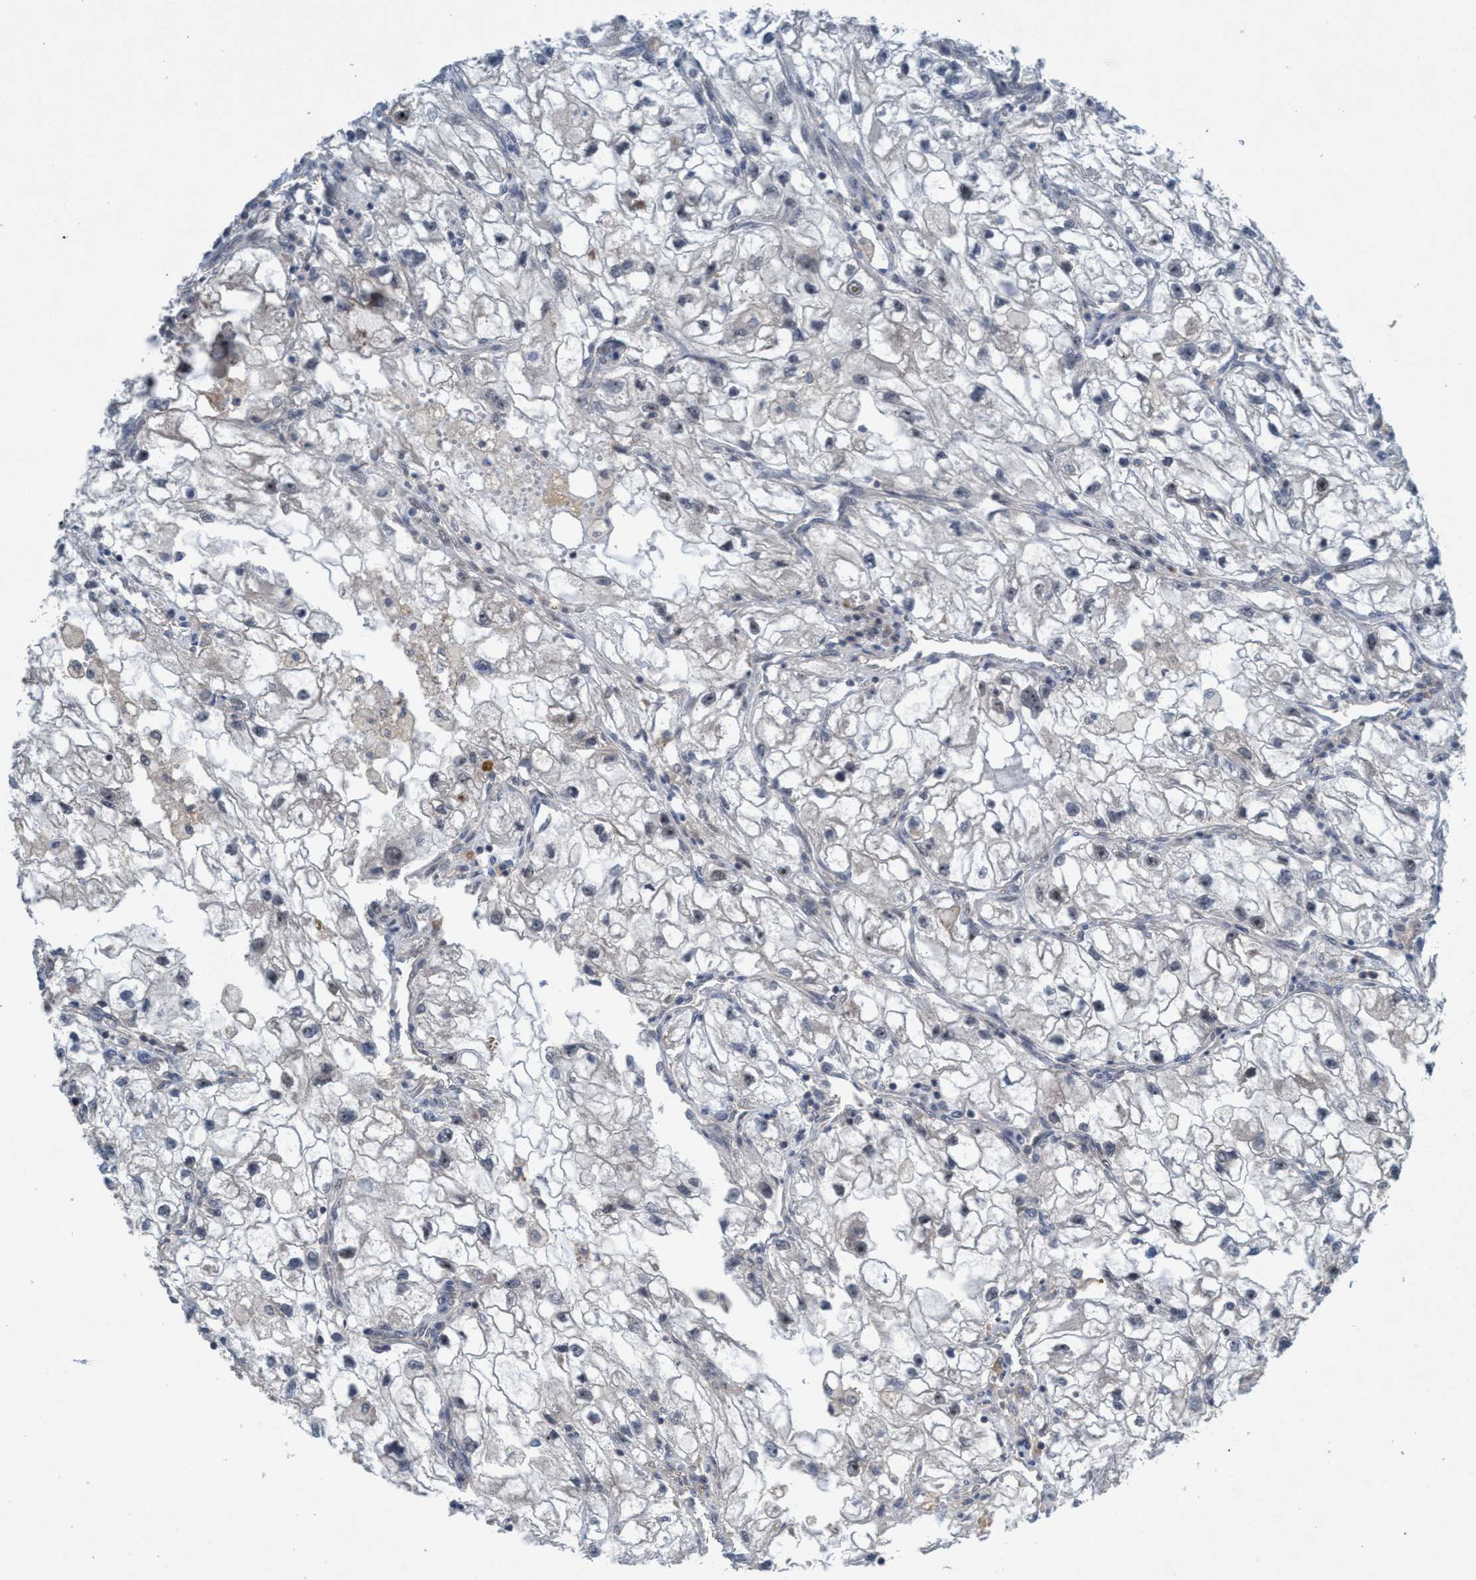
{"staining": {"intensity": "negative", "quantity": "none", "location": "none"}, "tissue": "renal cancer", "cell_type": "Tumor cells", "image_type": "cancer", "snomed": [{"axis": "morphology", "description": "Adenocarcinoma, NOS"}, {"axis": "topography", "description": "Kidney"}], "caption": "Immunohistochemistry micrograph of renal cancer (adenocarcinoma) stained for a protein (brown), which displays no positivity in tumor cells.", "gene": "NISCH", "patient": {"sex": "female", "age": 70}}